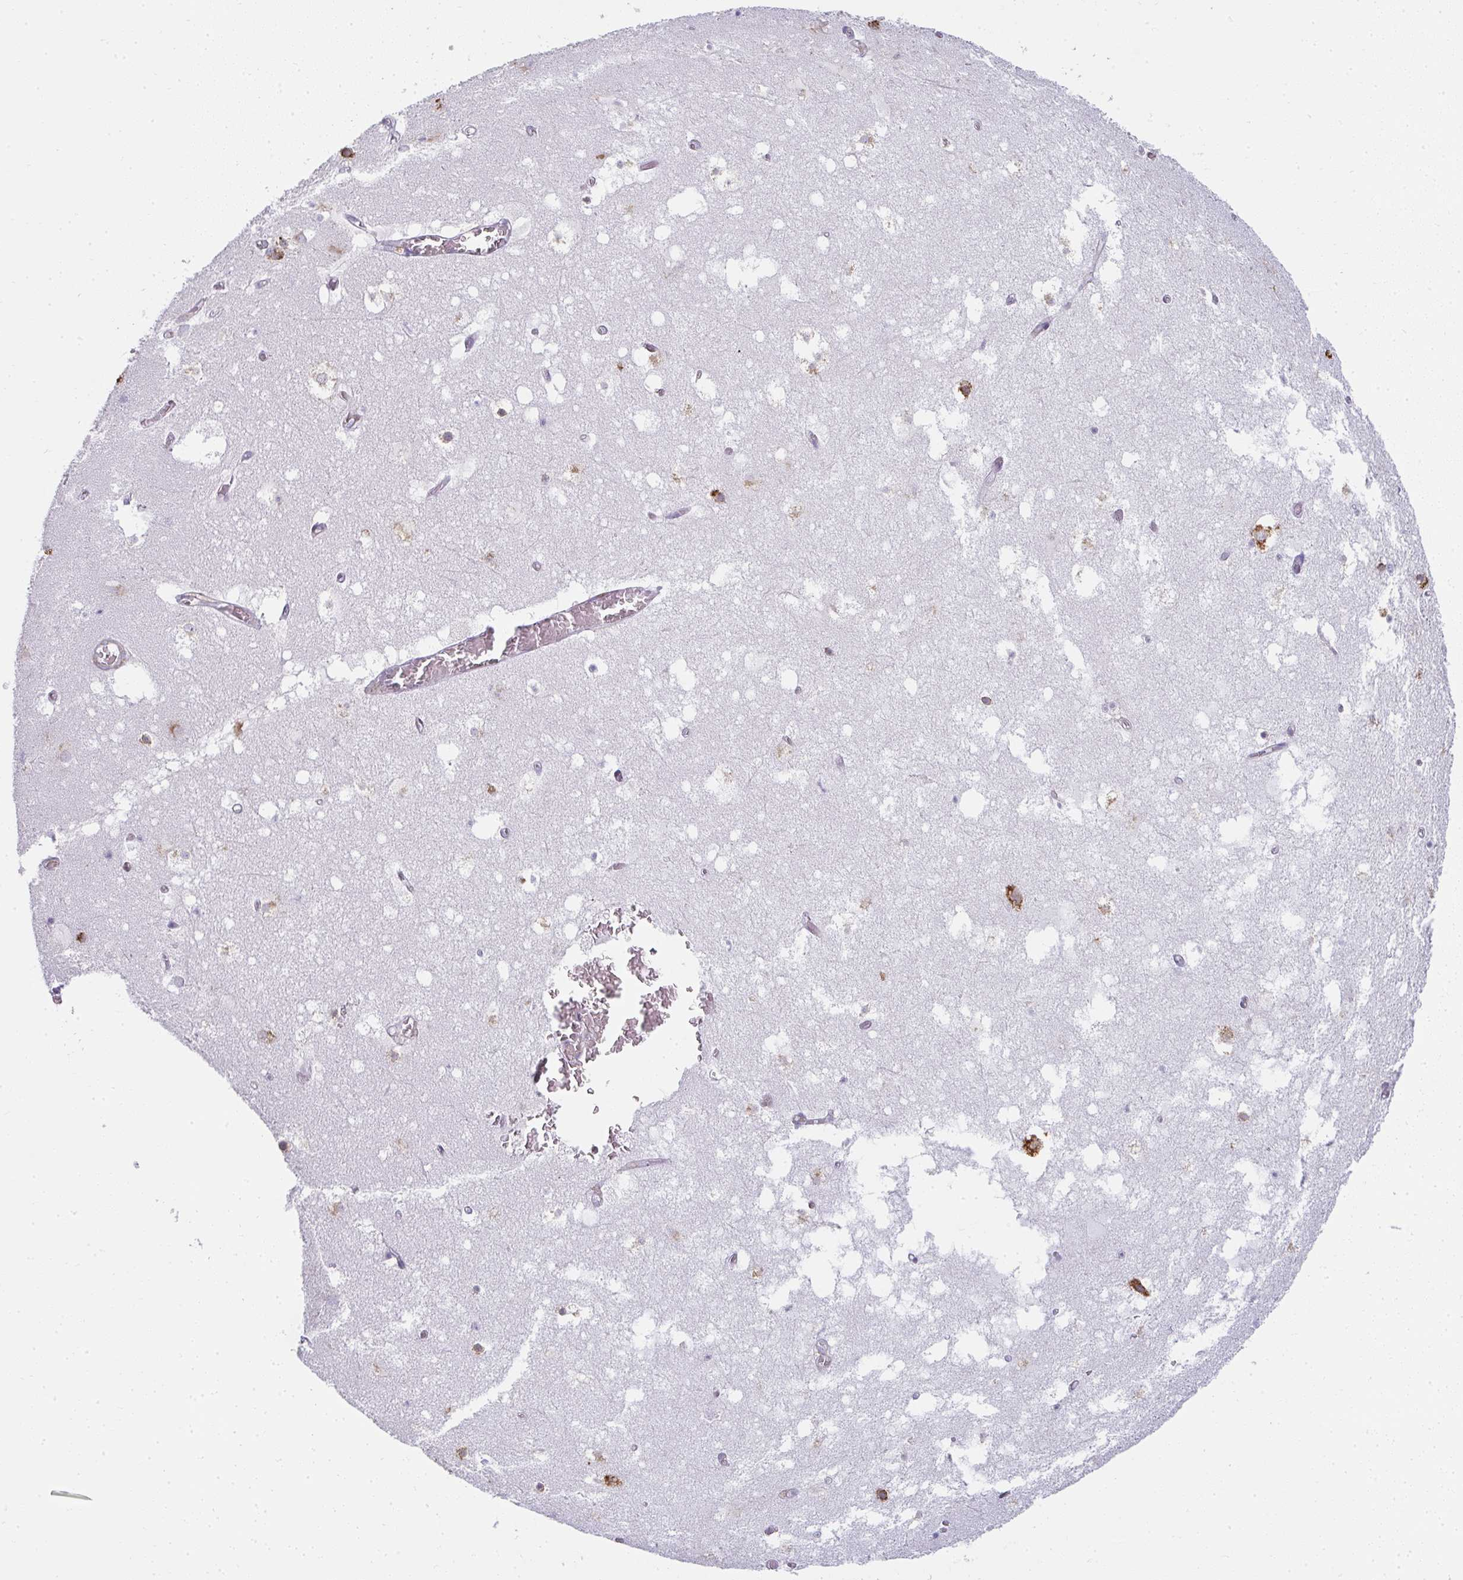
{"staining": {"intensity": "weak", "quantity": "<25%", "location": "cytoplasmic/membranous"}, "tissue": "hippocampus", "cell_type": "Glial cells", "image_type": "normal", "snomed": [{"axis": "morphology", "description": "Normal tissue, NOS"}, {"axis": "topography", "description": "Hippocampus"}], "caption": "High power microscopy histopathology image of an IHC histopathology image of unremarkable hippocampus, revealing no significant staining in glial cells.", "gene": "SHROOM1", "patient": {"sex": "female", "age": 52}}